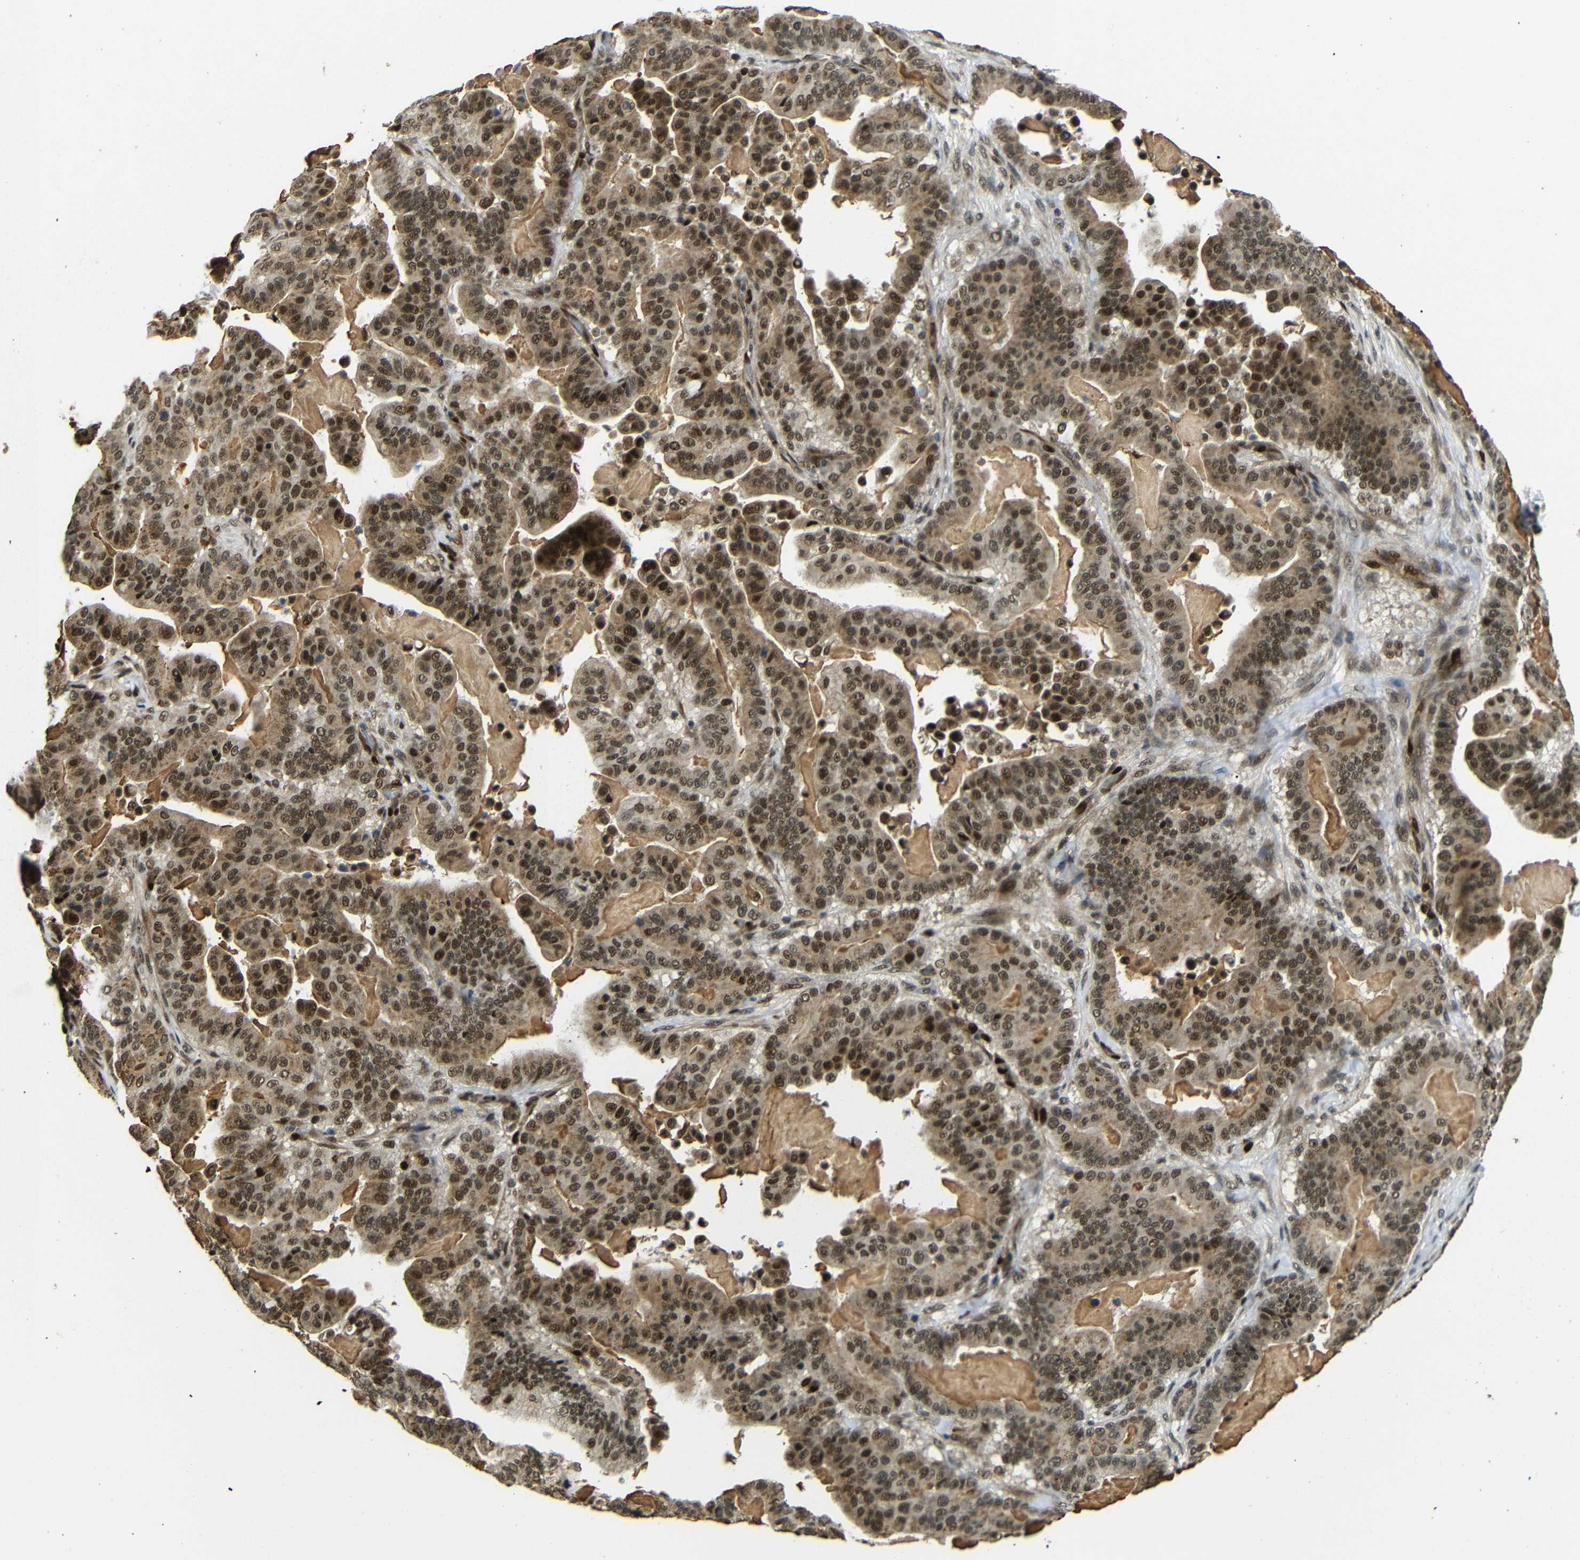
{"staining": {"intensity": "moderate", "quantity": ">75%", "location": "cytoplasmic/membranous,nuclear"}, "tissue": "pancreatic cancer", "cell_type": "Tumor cells", "image_type": "cancer", "snomed": [{"axis": "morphology", "description": "Adenocarcinoma, NOS"}, {"axis": "topography", "description": "Pancreas"}], "caption": "This photomicrograph exhibits pancreatic cancer stained with immunohistochemistry (IHC) to label a protein in brown. The cytoplasmic/membranous and nuclear of tumor cells show moderate positivity for the protein. Nuclei are counter-stained blue.", "gene": "TBX2", "patient": {"sex": "male", "age": 63}}